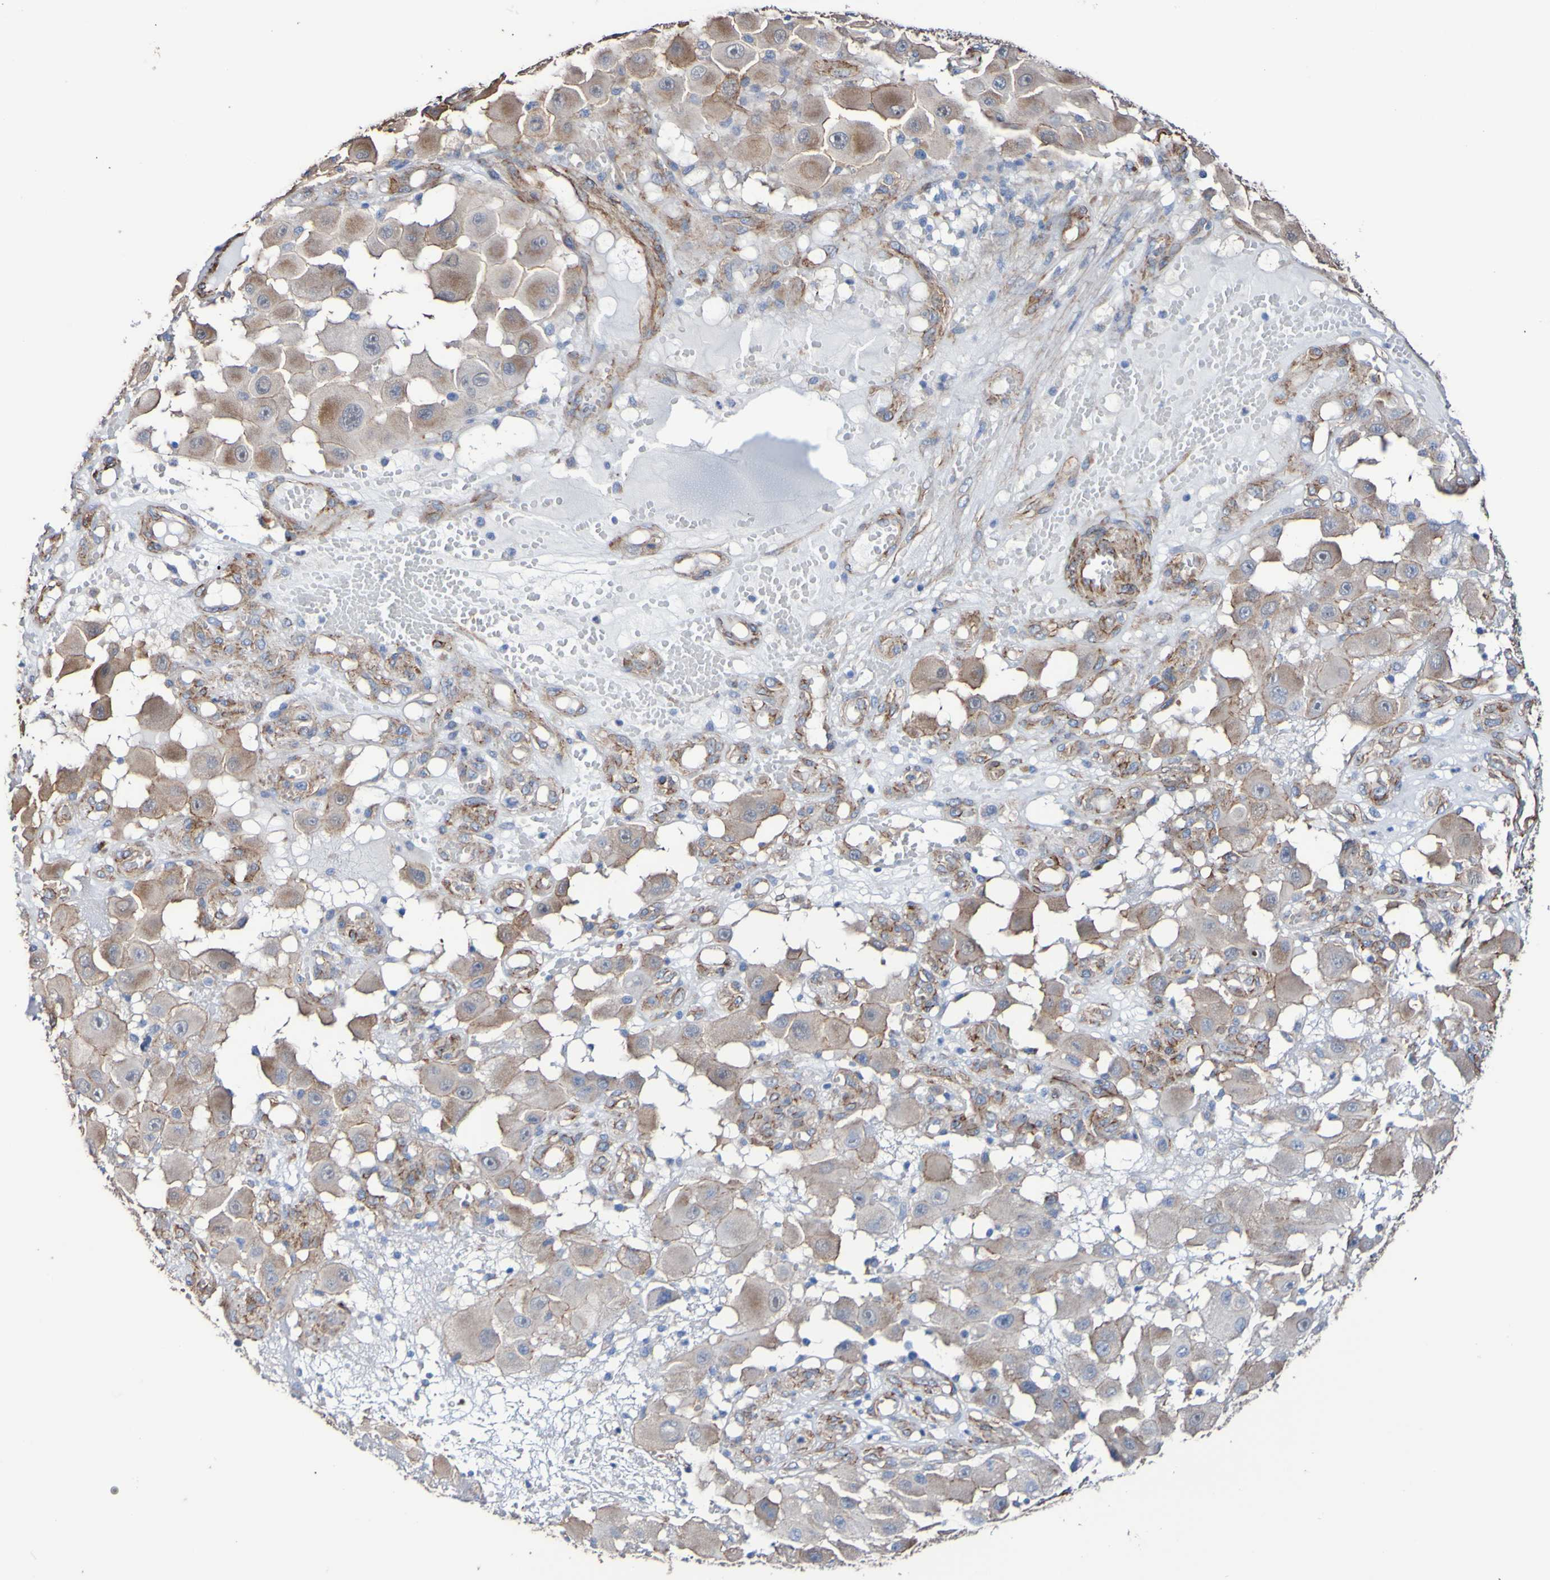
{"staining": {"intensity": "weak", "quantity": ">75%", "location": "cytoplasmic/membranous"}, "tissue": "melanoma", "cell_type": "Tumor cells", "image_type": "cancer", "snomed": [{"axis": "morphology", "description": "Malignant melanoma, NOS"}, {"axis": "topography", "description": "Skin"}], "caption": "Melanoma stained with a protein marker reveals weak staining in tumor cells.", "gene": "ELMOD3", "patient": {"sex": "female", "age": 81}}